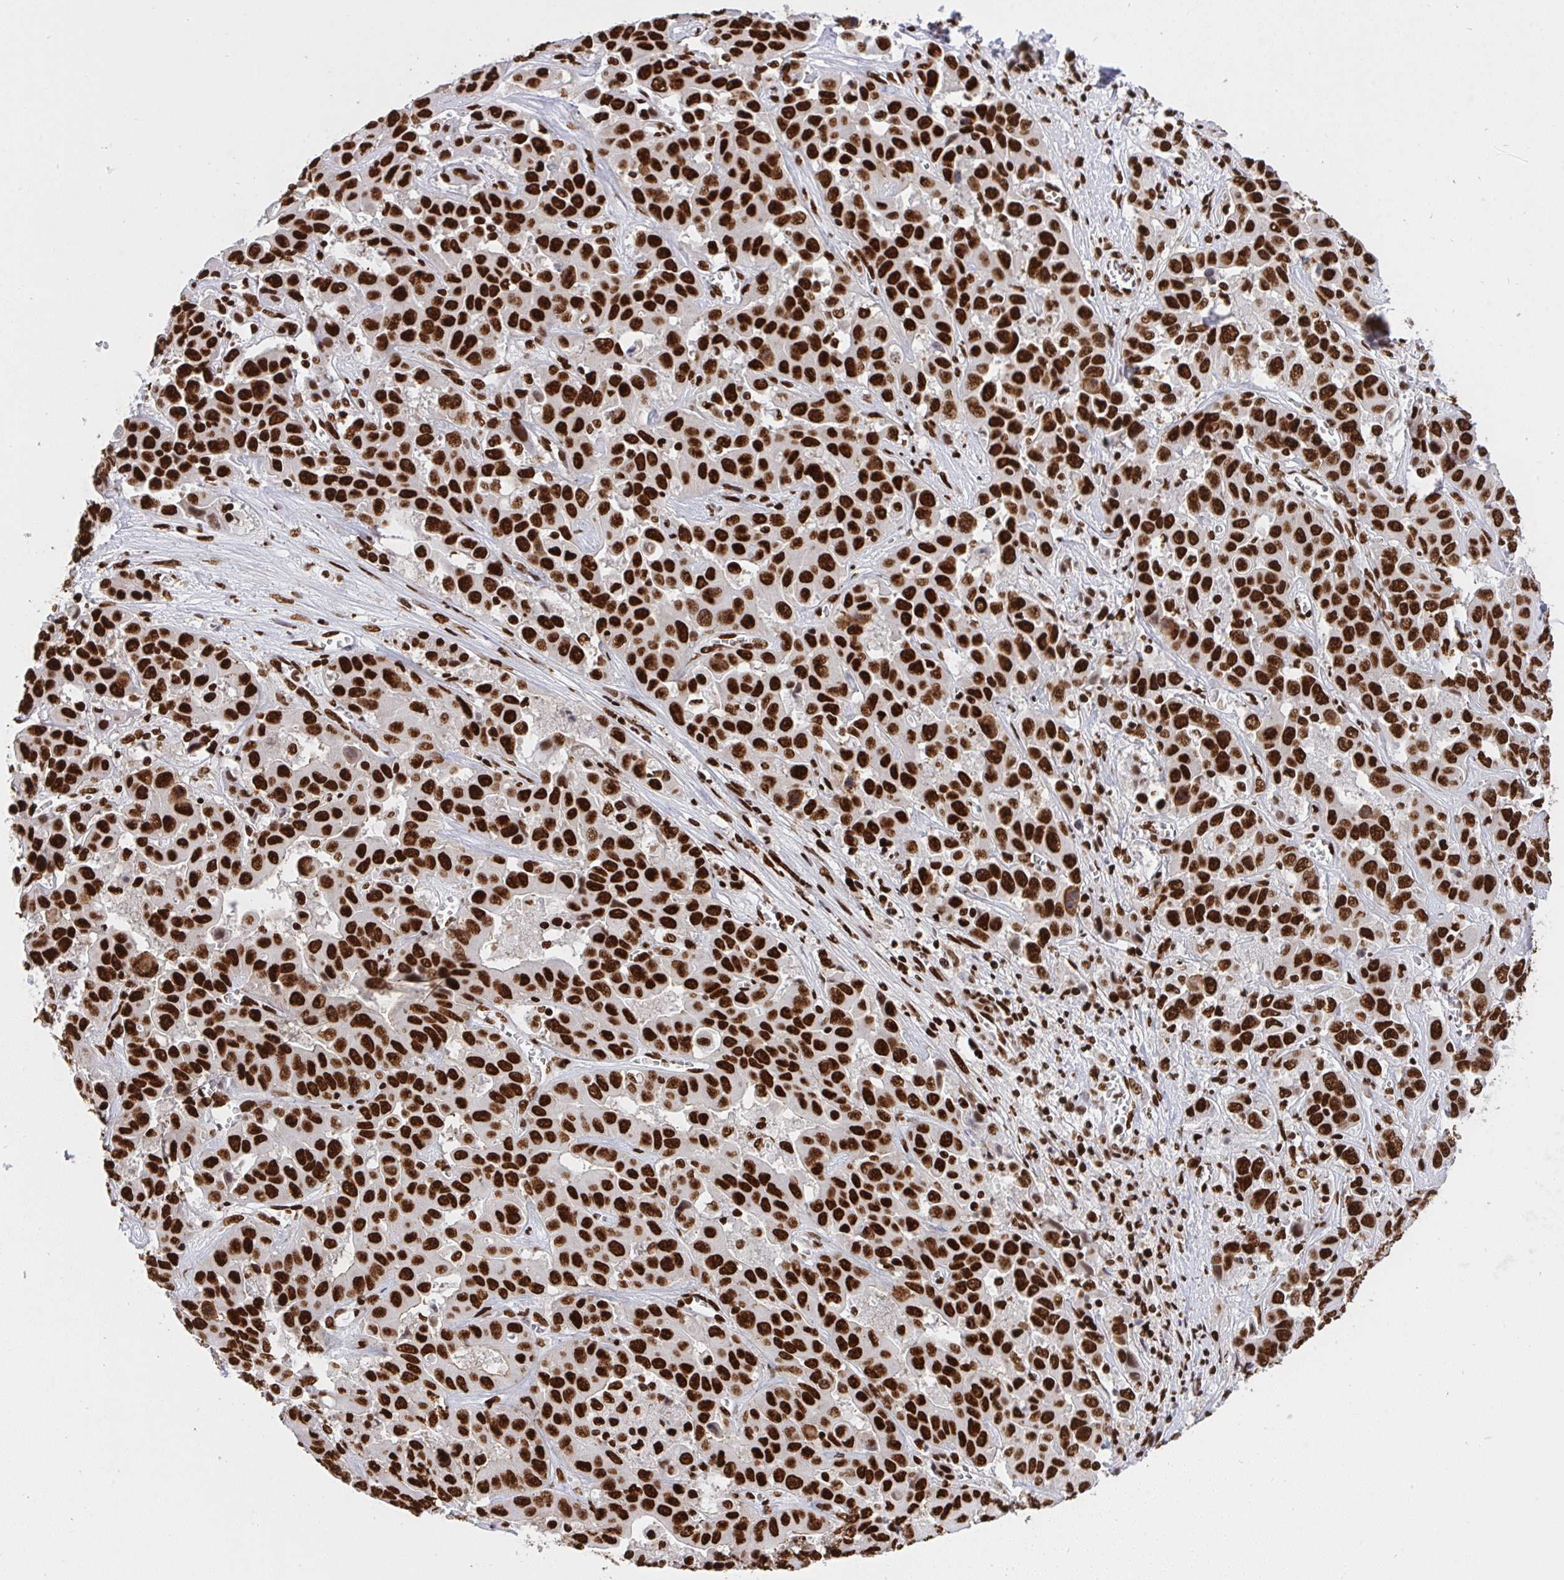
{"staining": {"intensity": "strong", "quantity": ">75%", "location": "nuclear"}, "tissue": "liver cancer", "cell_type": "Tumor cells", "image_type": "cancer", "snomed": [{"axis": "morphology", "description": "Cholangiocarcinoma"}, {"axis": "topography", "description": "Liver"}], "caption": "A histopathology image showing strong nuclear expression in approximately >75% of tumor cells in liver cholangiocarcinoma, as visualized by brown immunohistochemical staining.", "gene": "HNRNPL", "patient": {"sex": "female", "age": 52}}